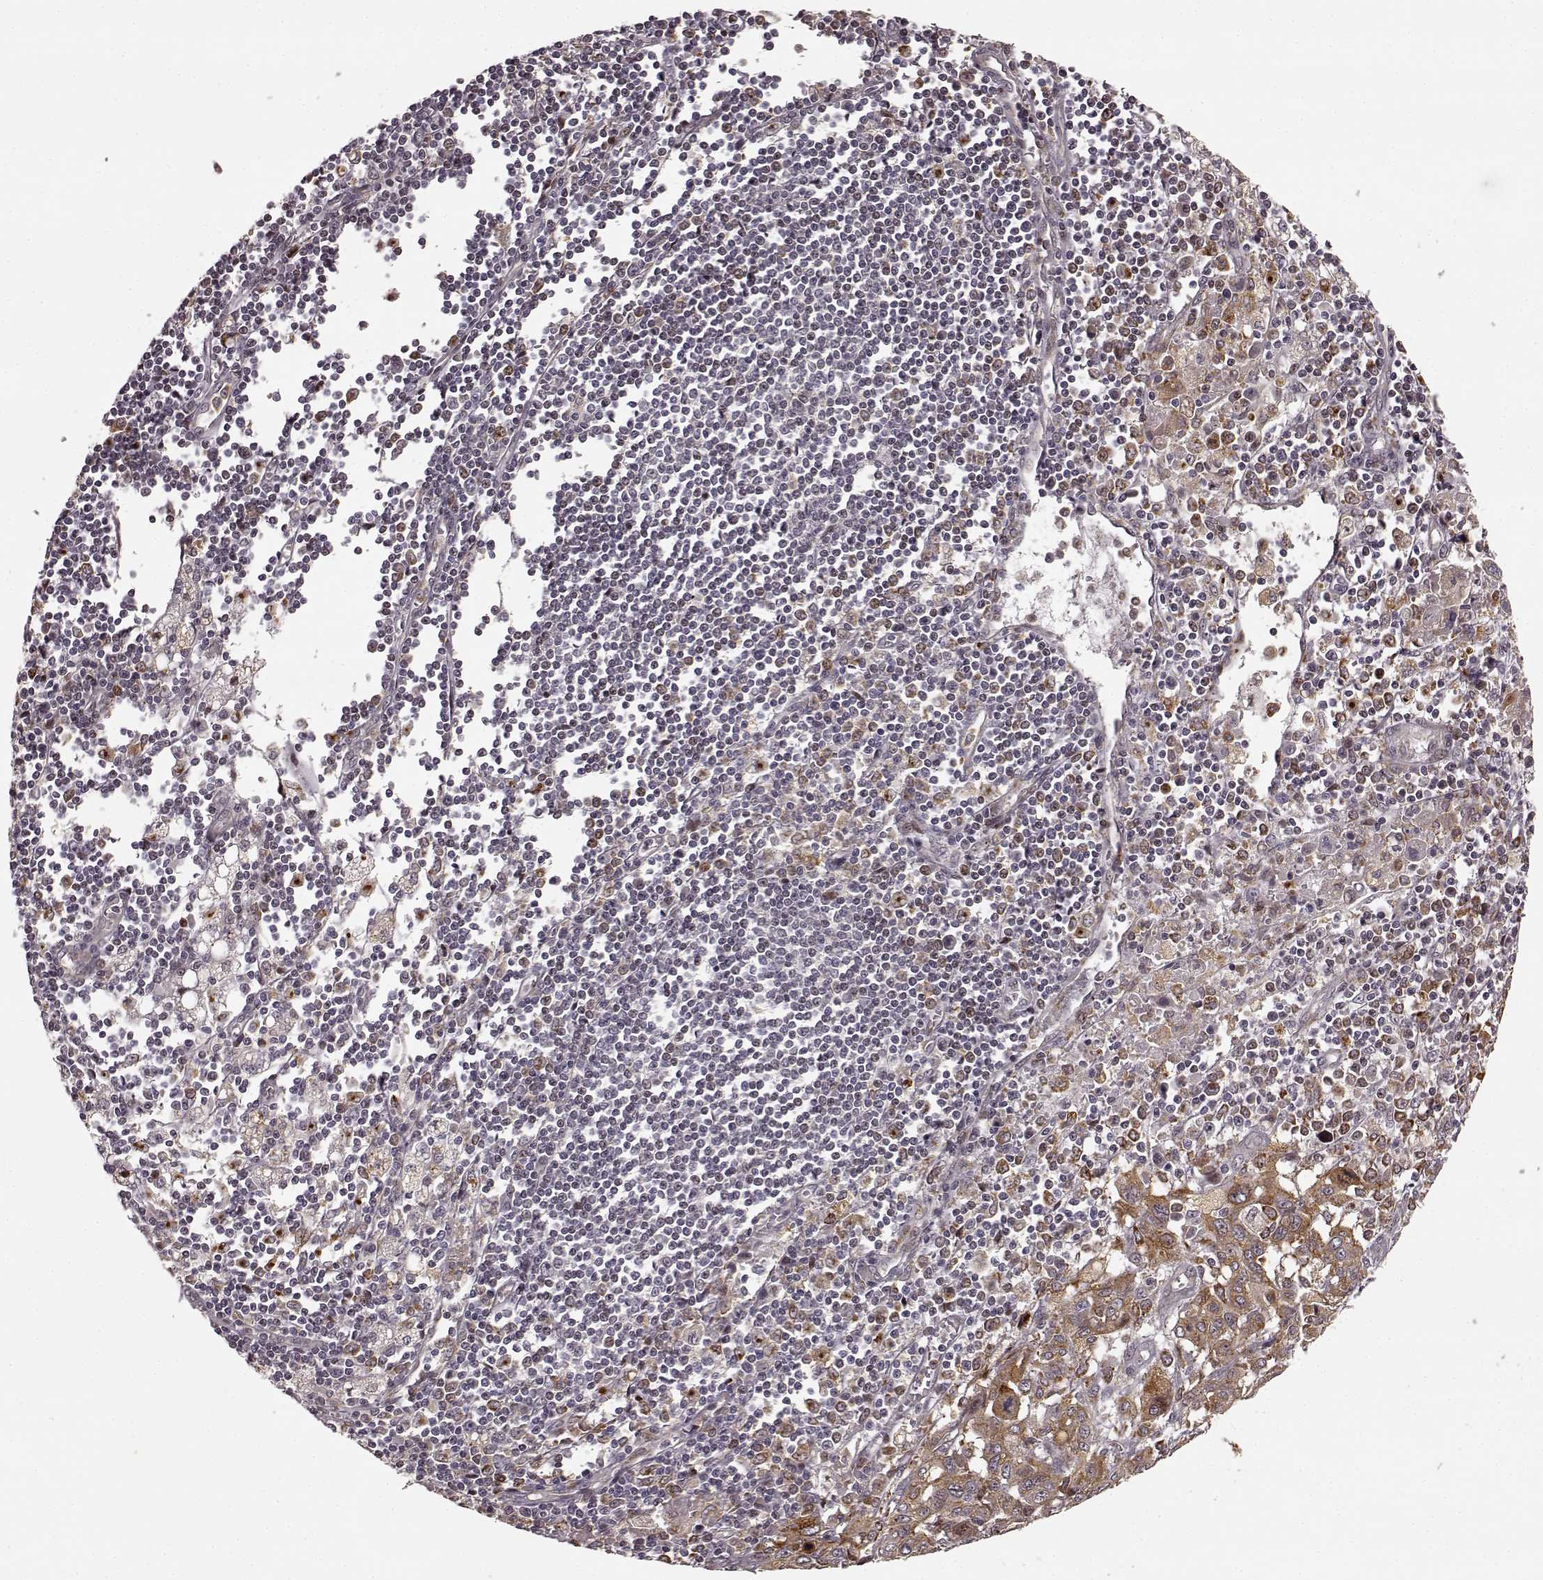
{"staining": {"intensity": "moderate", "quantity": ">75%", "location": "cytoplasmic/membranous"}, "tissue": "pancreatic cancer", "cell_type": "Tumor cells", "image_type": "cancer", "snomed": [{"axis": "morphology", "description": "Adenocarcinoma, NOS"}, {"axis": "topography", "description": "Pancreas"}], "caption": "A high-resolution micrograph shows immunohistochemistry (IHC) staining of pancreatic cancer, which reveals moderate cytoplasmic/membranous expression in about >75% of tumor cells. Nuclei are stained in blue.", "gene": "SLC12A9", "patient": {"sex": "male", "age": 47}}